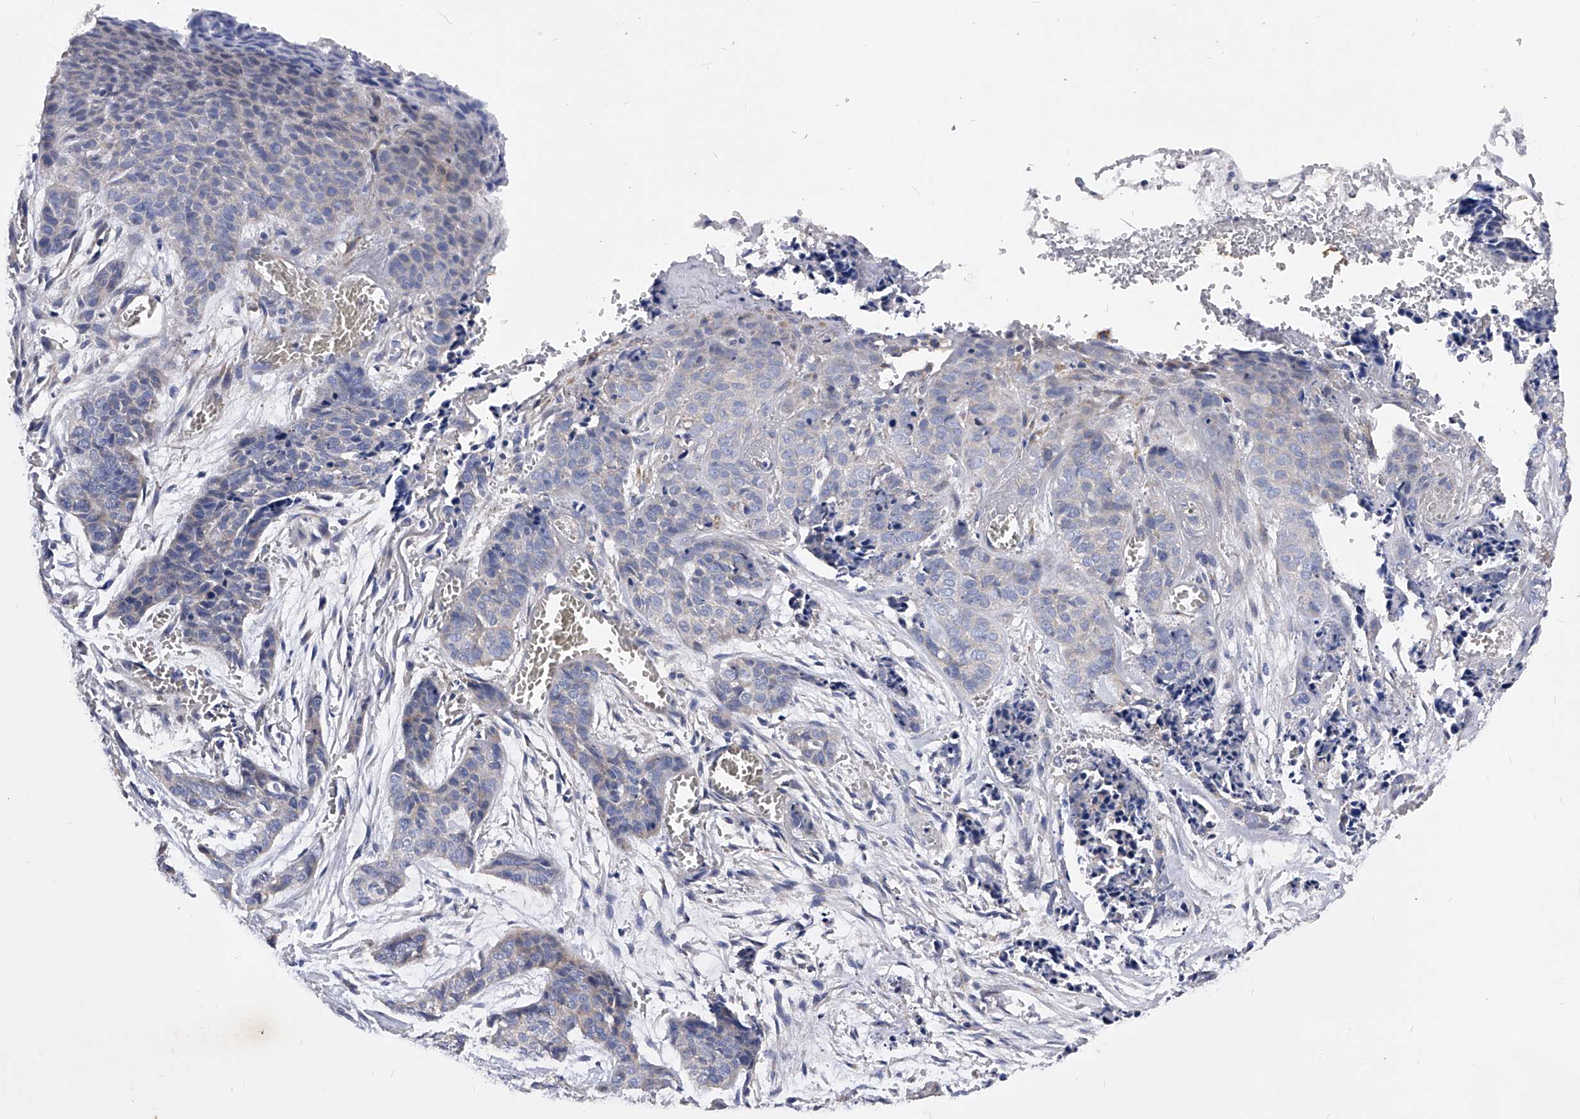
{"staining": {"intensity": "negative", "quantity": "none", "location": "none"}, "tissue": "skin cancer", "cell_type": "Tumor cells", "image_type": "cancer", "snomed": [{"axis": "morphology", "description": "Basal cell carcinoma"}, {"axis": "topography", "description": "Skin"}], "caption": "This is a image of IHC staining of skin cancer, which shows no expression in tumor cells. (DAB (3,3'-diaminobenzidine) IHC, high magnification).", "gene": "PPP5C", "patient": {"sex": "female", "age": 64}}